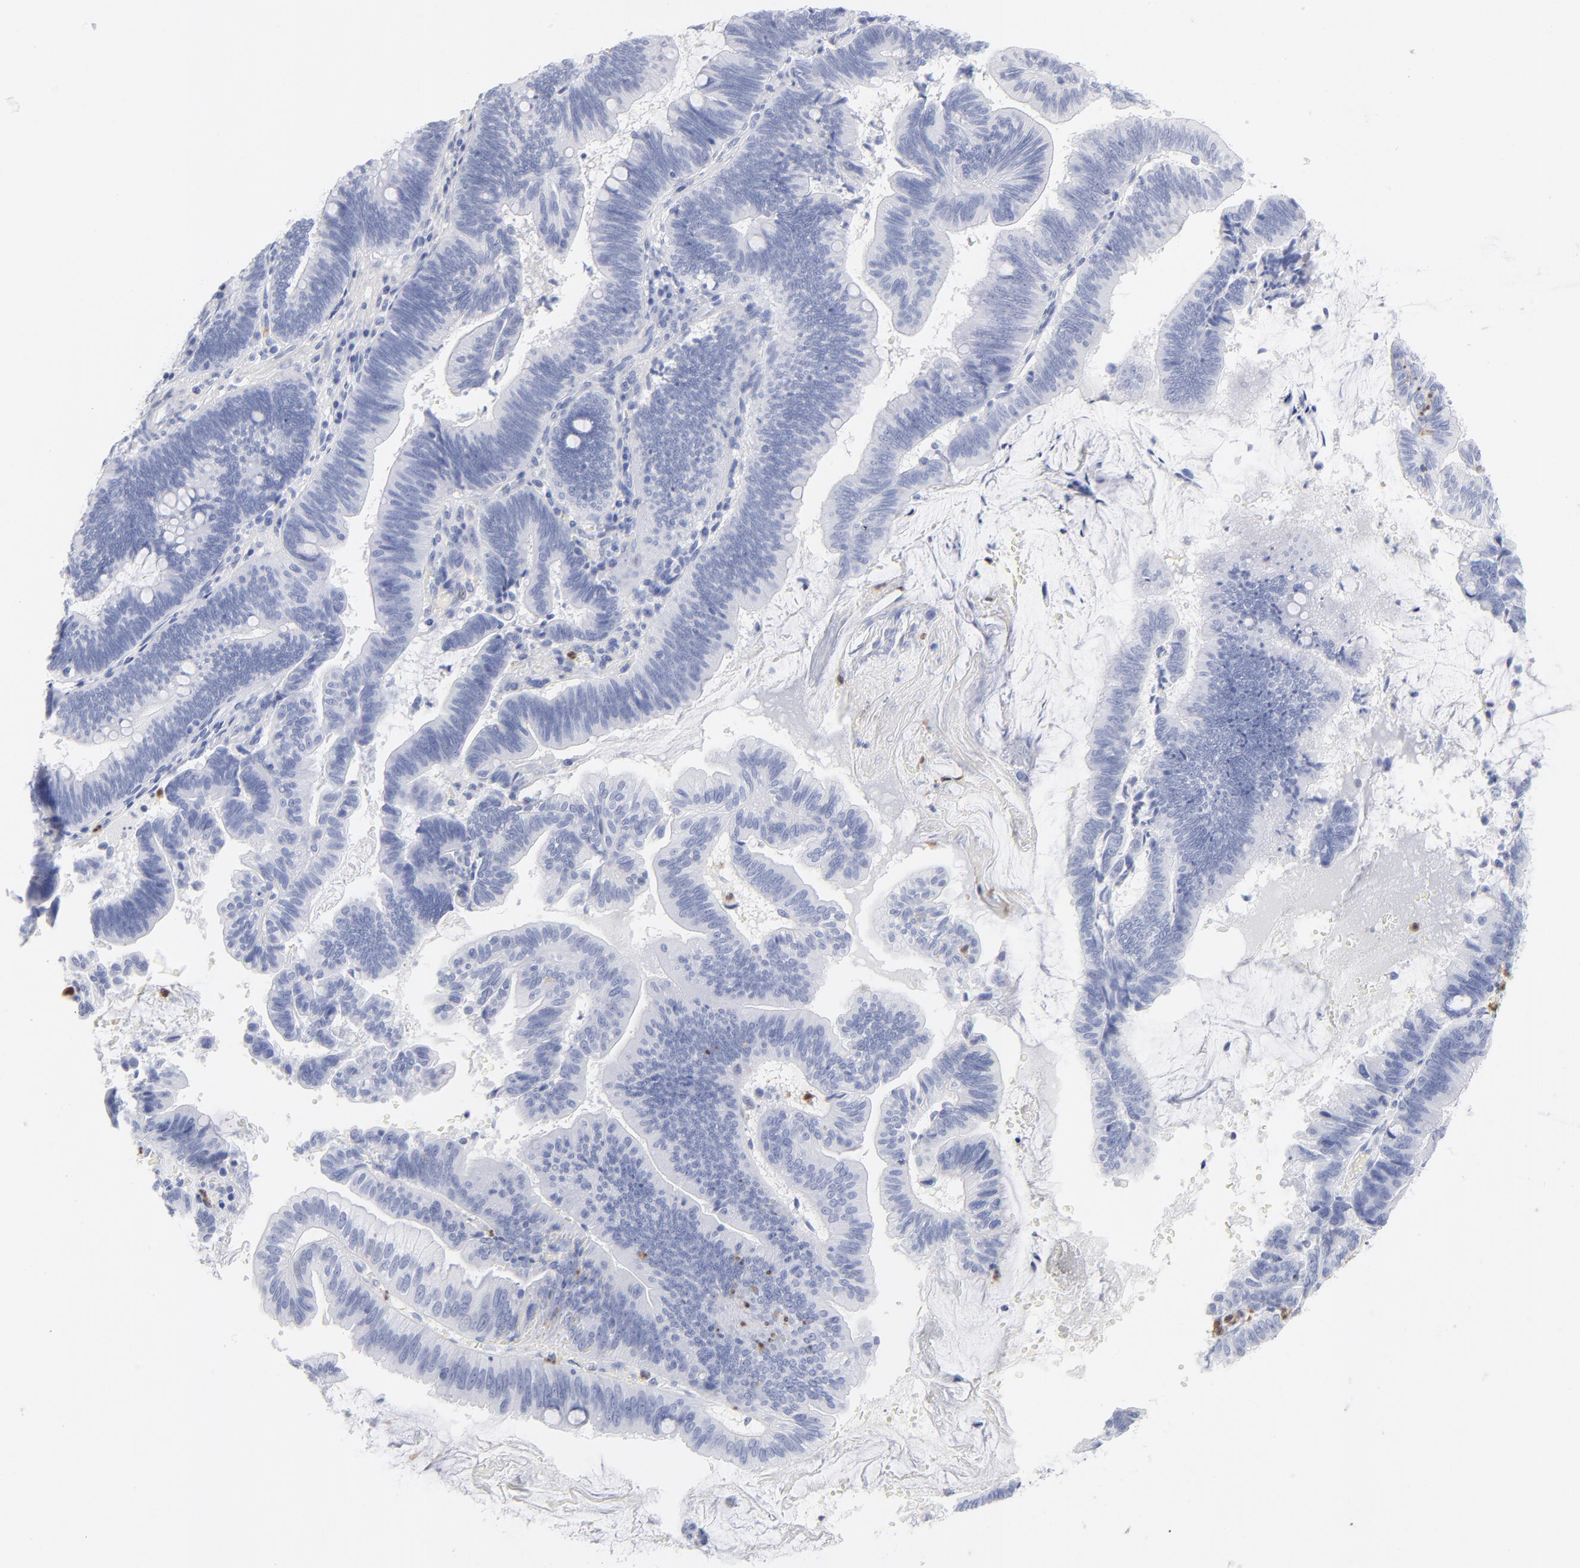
{"staining": {"intensity": "negative", "quantity": "none", "location": "none"}, "tissue": "pancreatic cancer", "cell_type": "Tumor cells", "image_type": "cancer", "snomed": [{"axis": "morphology", "description": "Adenocarcinoma, NOS"}, {"axis": "topography", "description": "Pancreas"}], "caption": "This is an immunohistochemistry image of human pancreatic cancer (adenocarcinoma). There is no positivity in tumor cells.", "gene": "ARG1", "patient": {"sex": "male", "age": 82}}